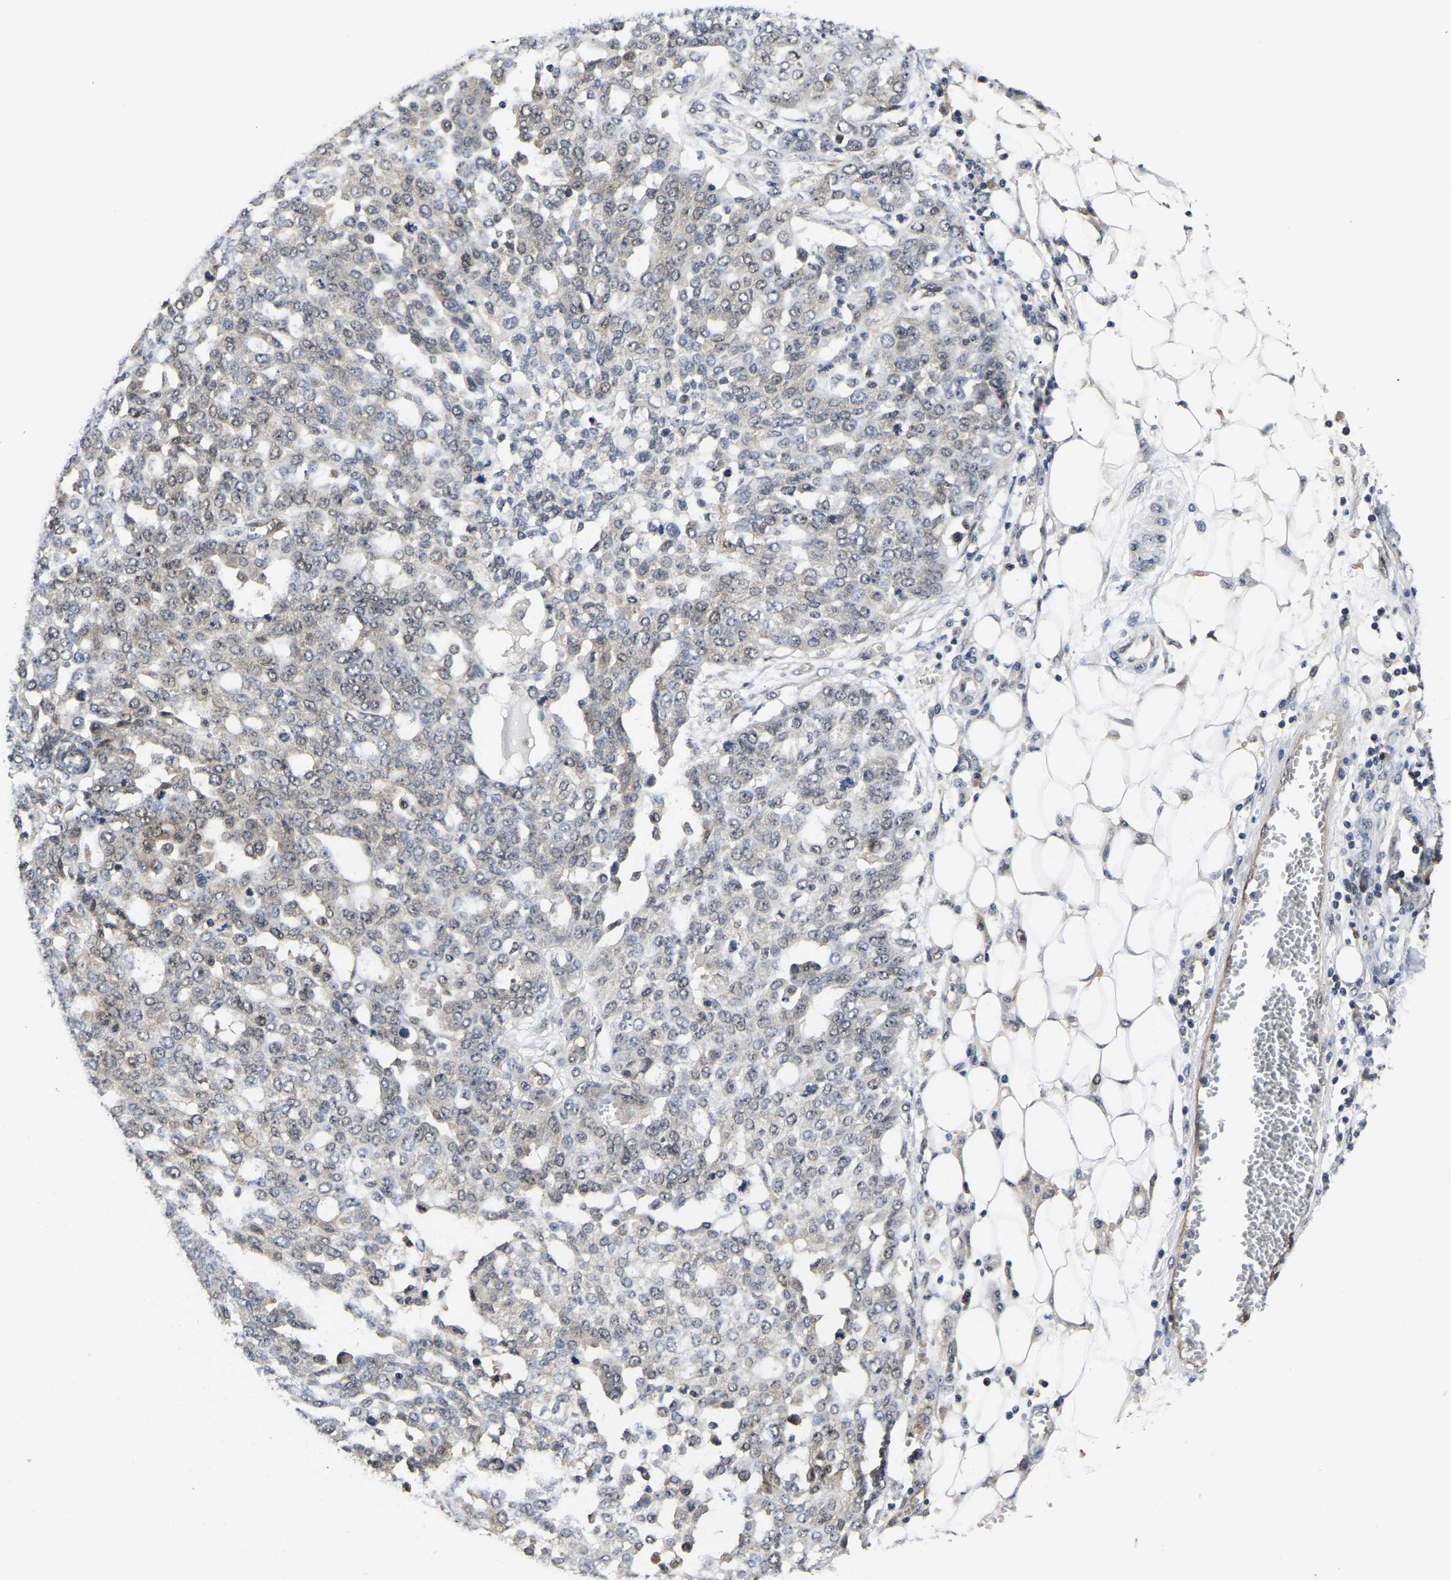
{"staining": {"intensity": "weak", "quantity": "<25%", "location": "cytoplasmic/membranous,nuclear"}, "tissue": "ovarian cancer", "cell_type": "Tumor cells", "image_type": "cancer", "snomed": [{"axis": "morphology", "description": "Cystadenocarcinoma, serous, NOS"}, {"axis": "topography", "description": "Soft tissue"}, {"axis": "topography", "description": "Ovary"}], "caption": "Immunohistochemistry (IHC) of serous cystadenocarcinoma (ovarian) exhibits no positivity in tumor cells. The staining is performed using DAB (3,3'-diaminobenzidine) brown chromogen with nuclei counter-stained in using hematoxylin.", "gene": "MCOLN2", "patient": {"sex": "female", "age": 57}}